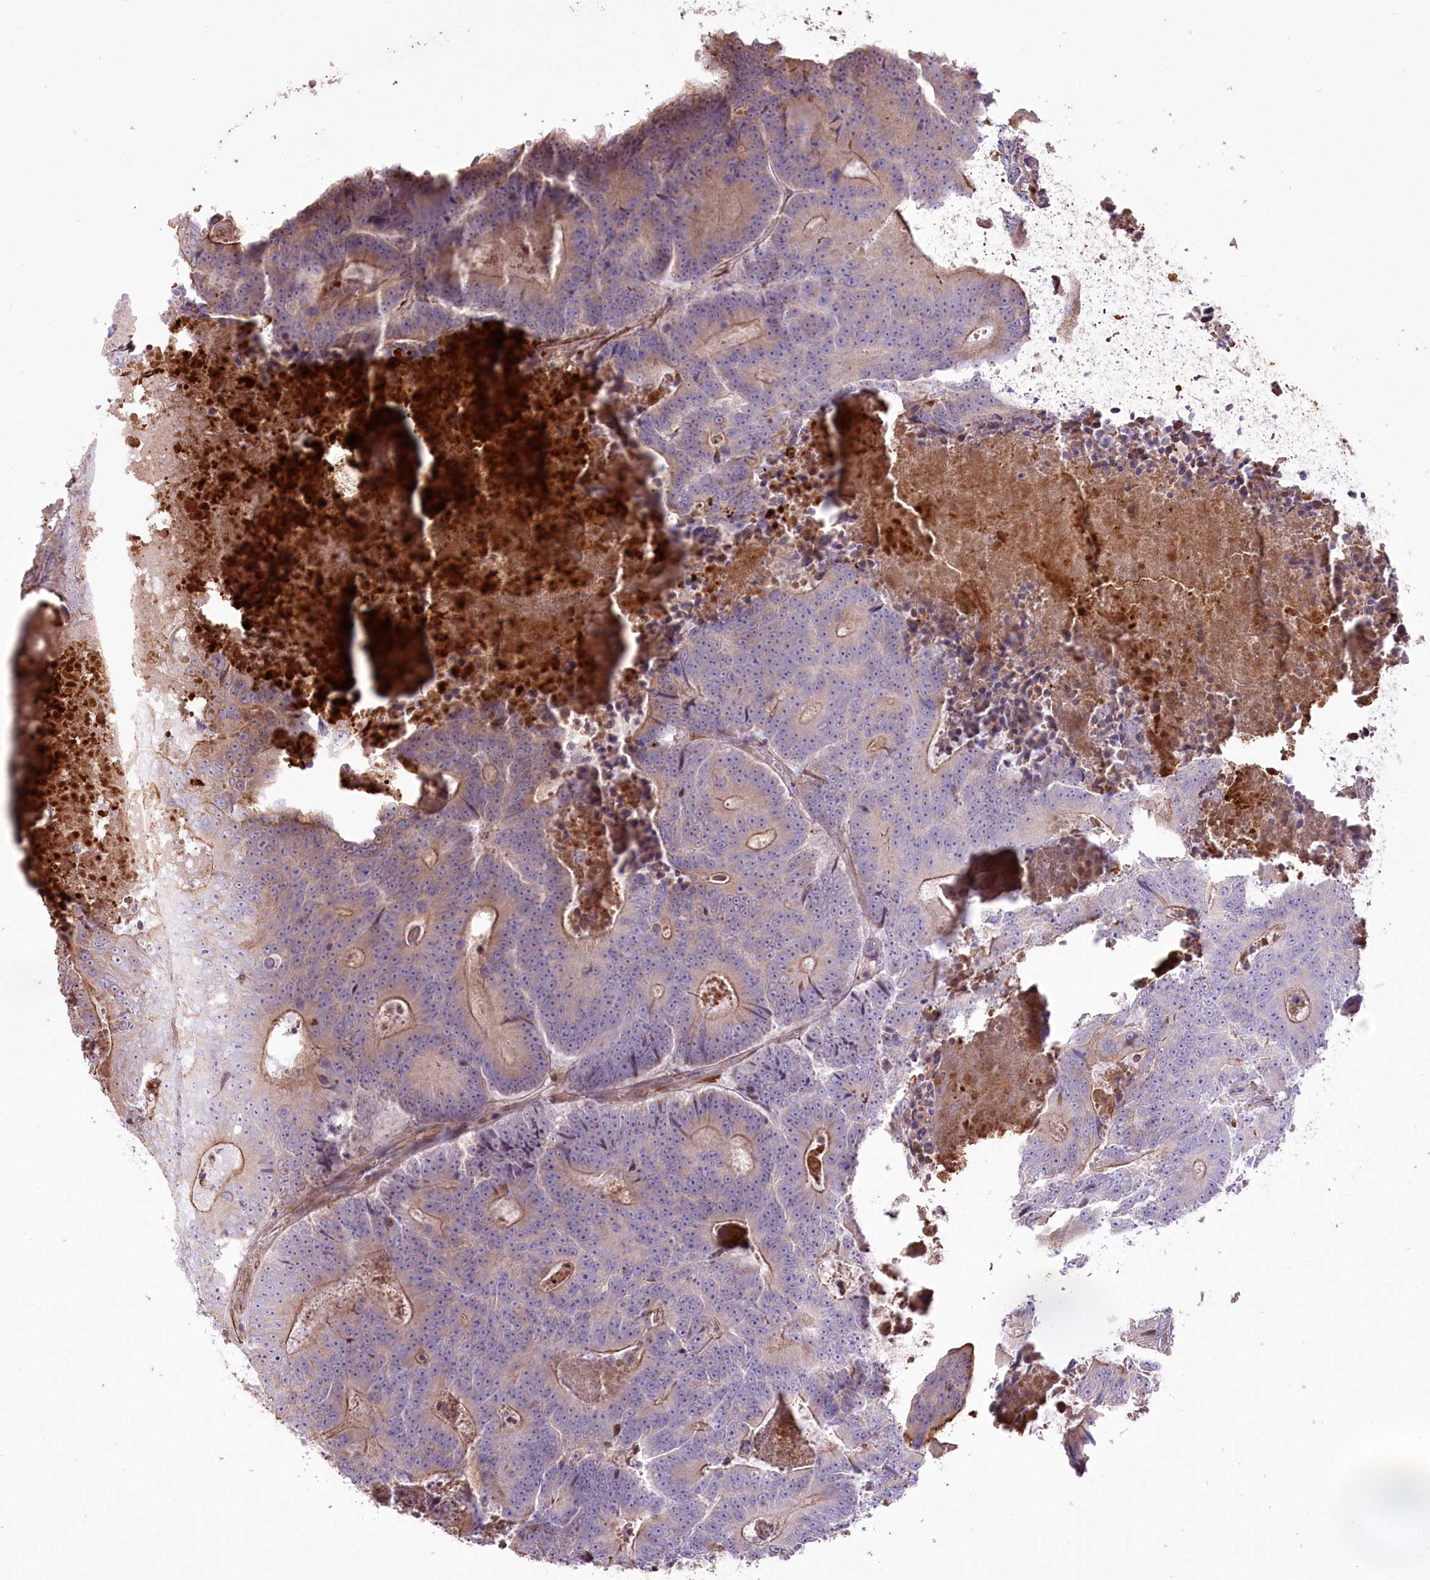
{"staining": {"intensity": "moderate", "quantity": "25%-75%", "location": "cytoplasmic/membranous"}, "tissue": "colorectal cancer", "cell_type": "Tumor cells", "image_type": "cancer", "snomed": [{"axis": "morphology", "description": "Adenocarcinoma, NOS"}, {"axis": "topography", "description": "Colon"}], "caption": "Protein analysis of adenocarcinoma (colorectal) tissue demonstrates moderate cytoplasmic/membranous expression in approximately 25%-75% of tumor cells.", "gene": "RNF24", "patient": {"sex": "male", "age": 83}}